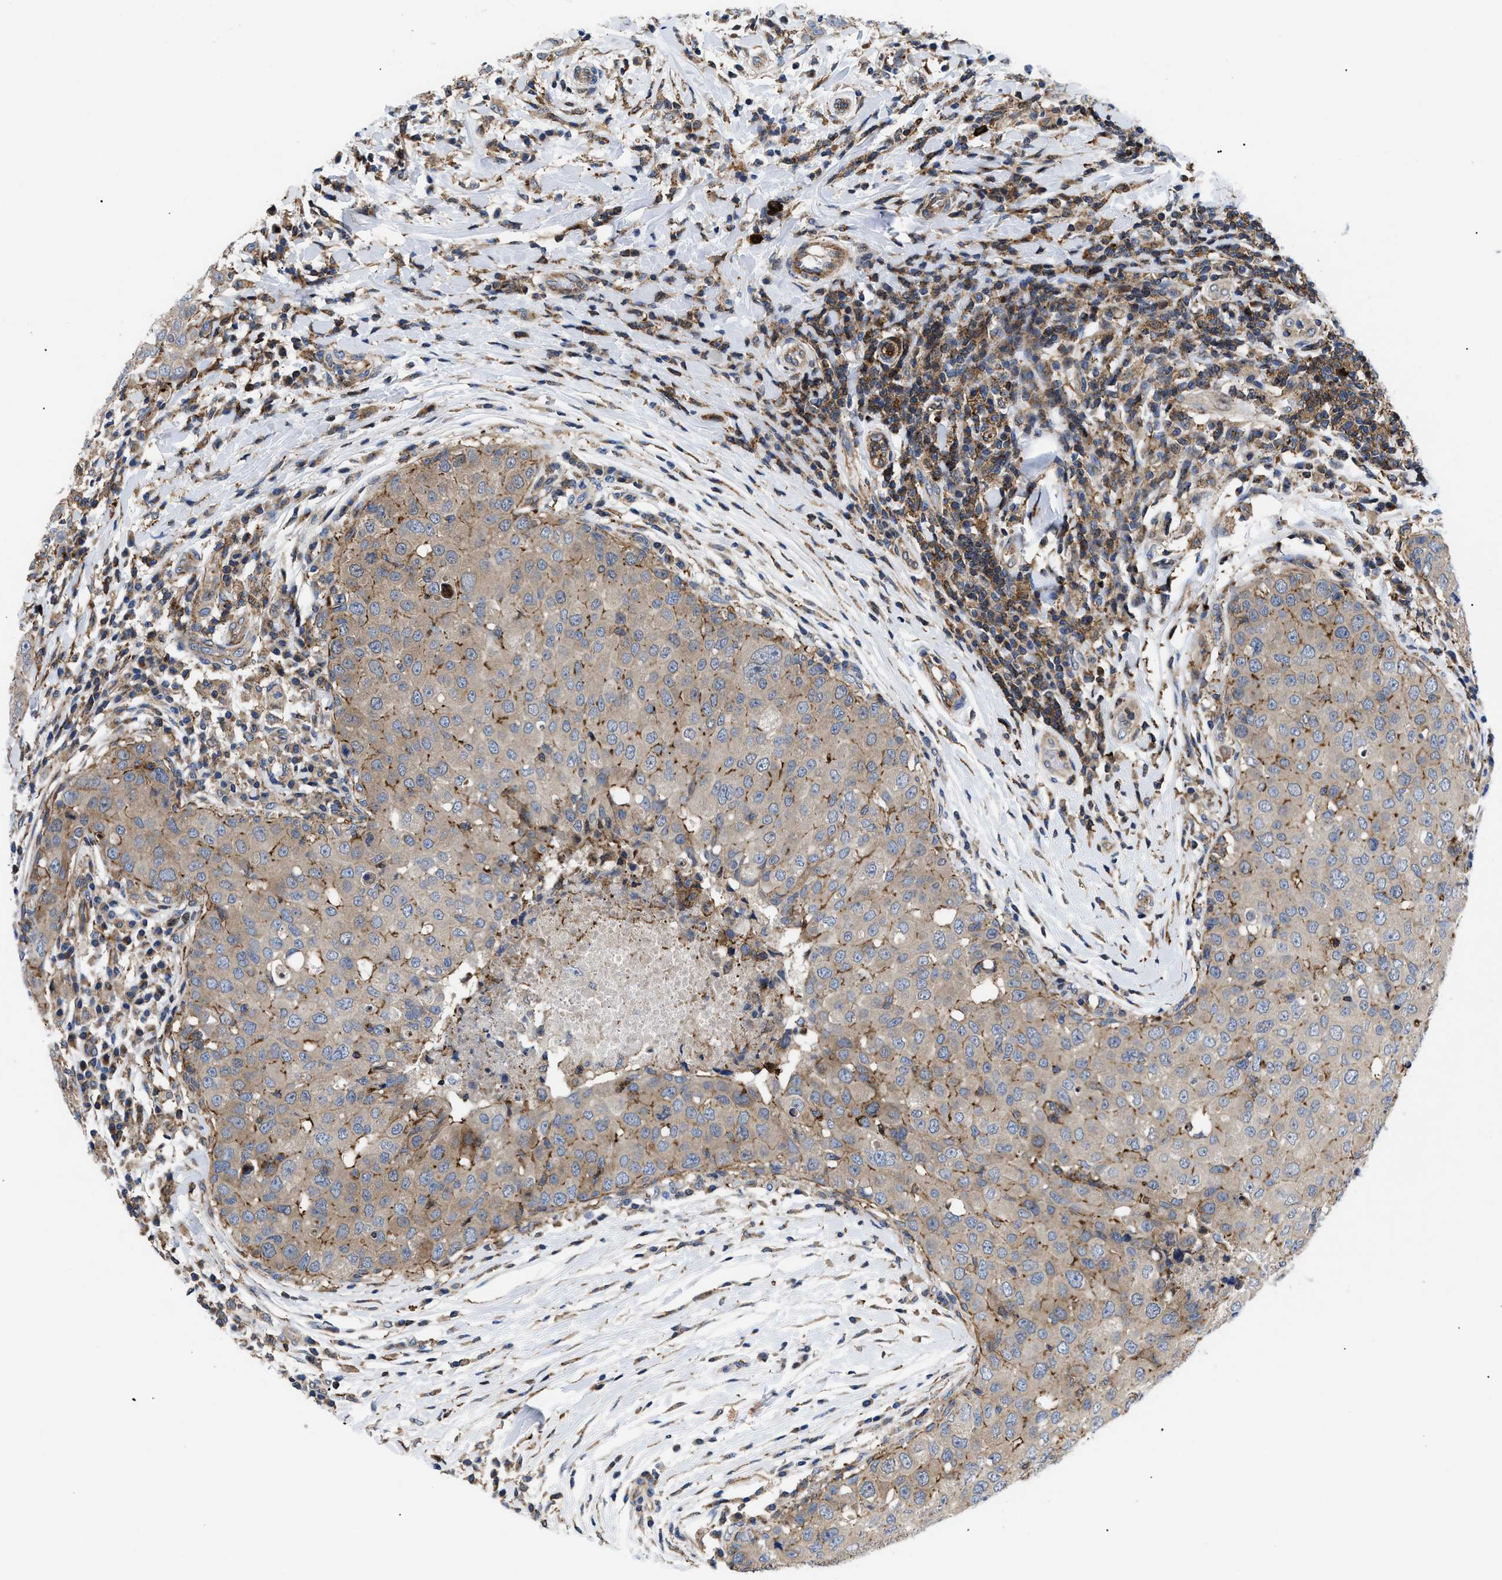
{"staining": {"intensity": "moderate", "quantity": ">75%", "location": "cytoplasmic/membranous"}, "tissue": "breast cancer", "cell_type": "Tumor cells", "image_type": "cancer", "snomed": [{"axis": "morphology", "description": "Duct carcinoma"}, {"axis": "topography", "description": "Breast"}], "caption": "Immunohistochemistry of human breast invasive ductal carcinoma reveals medium levels of moderate cytoplasmic/membranous expression in about >75% of tumor cells. (DAB = brown stain, brightfield microscopy at high magnification).", "gene": "SPAST", "patient": {"sex": "female", "age": 27}}